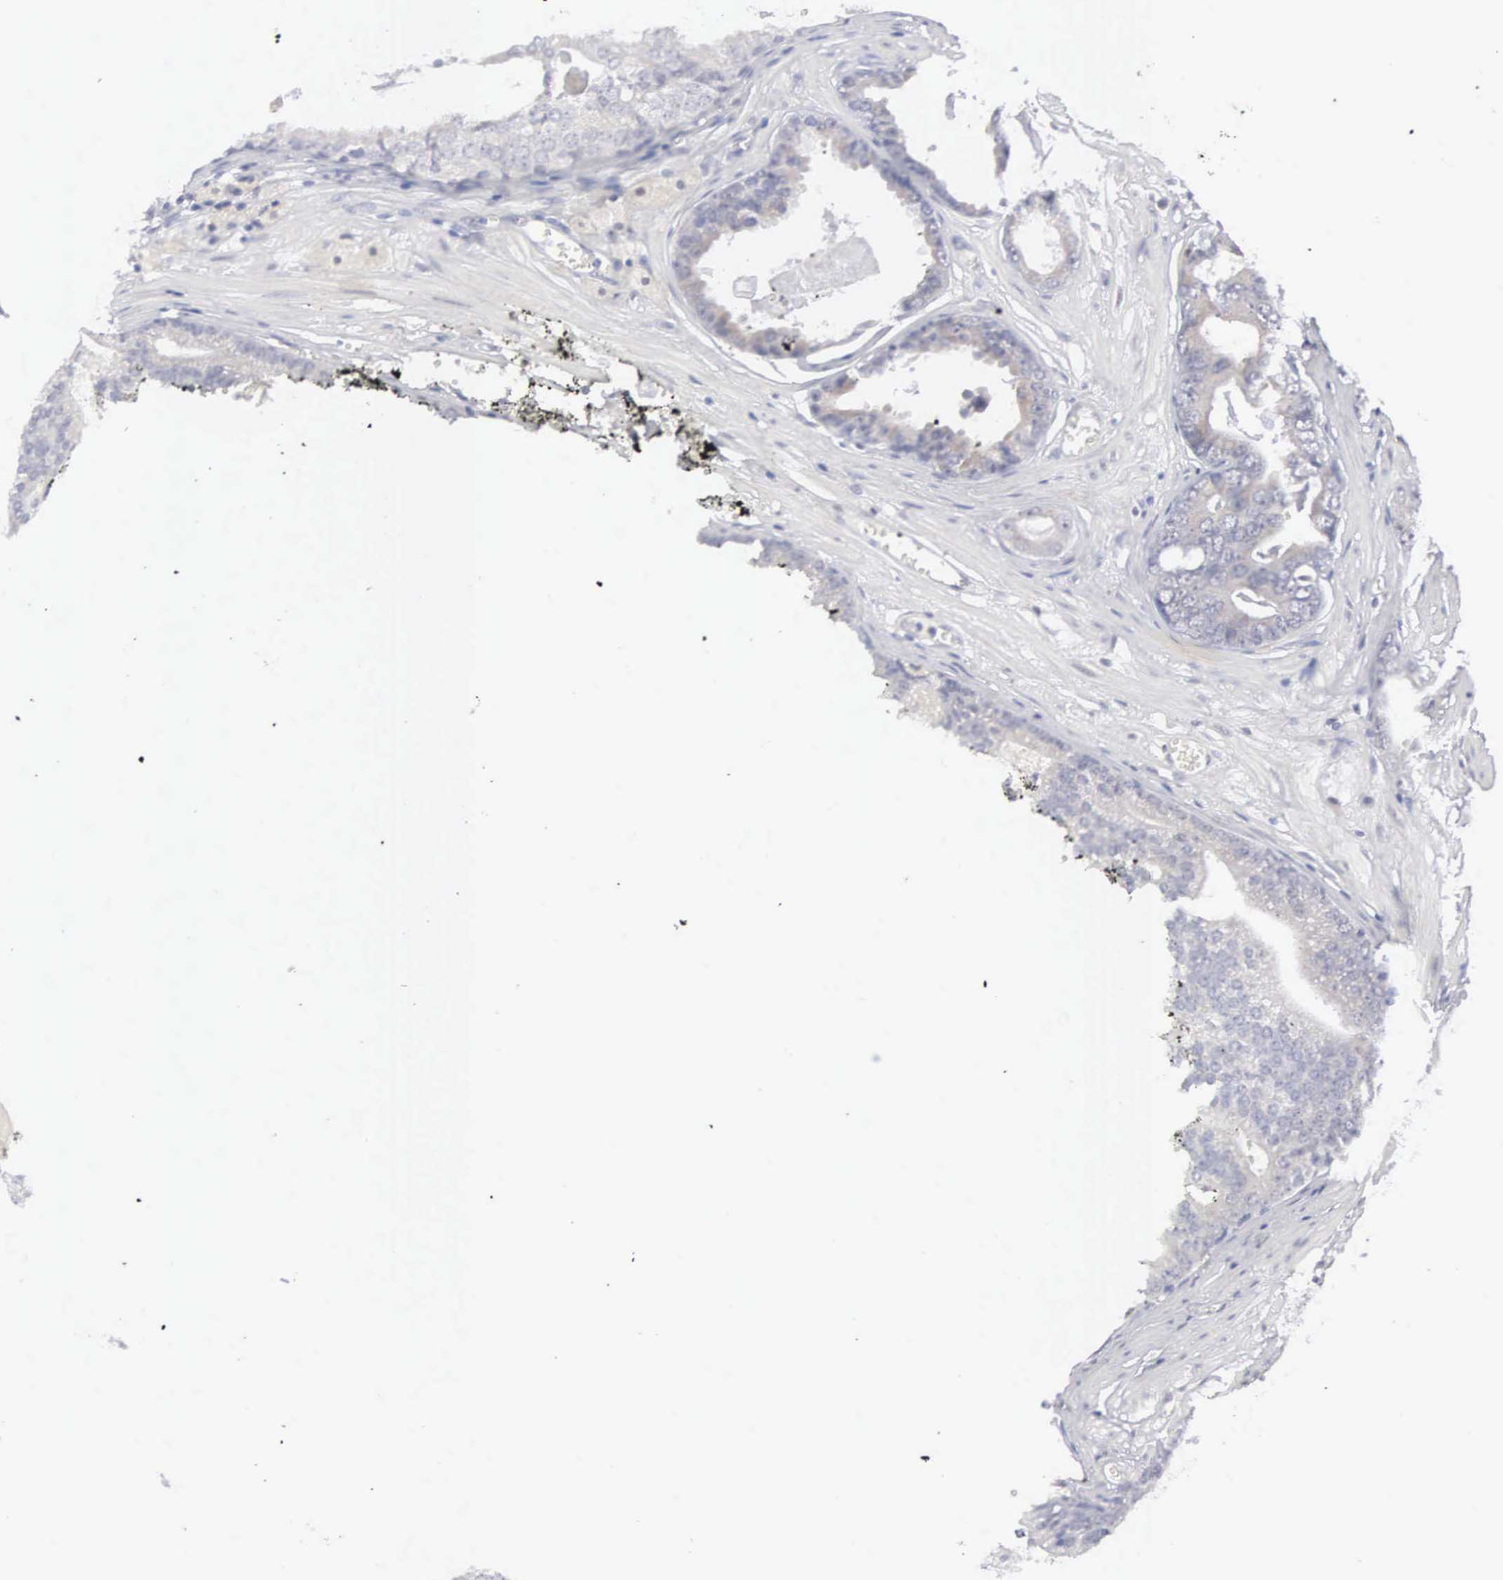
{"staining": {"intensity": "weak", "quantity": "<25%", "location": "cytoplasmic/membranous"}, "tissue": "prostate cancer", "cell_type": "Tumor cells", "image_type": "cancer", "snomed": [{"axis": "morphology", "description": "Adenocarcinoma, High grade"}, {"axis": "topography", "description": "Prostate"}], "caption": "Immunohistochemistry (IHC) histopathology image of adenocarcinoma (high-grade) (prostate) stained for a protein (brown), which reveals no expression in tumor cells.", "gene": "MNAT1", "patient": {"sex": "male", "age": 56}}